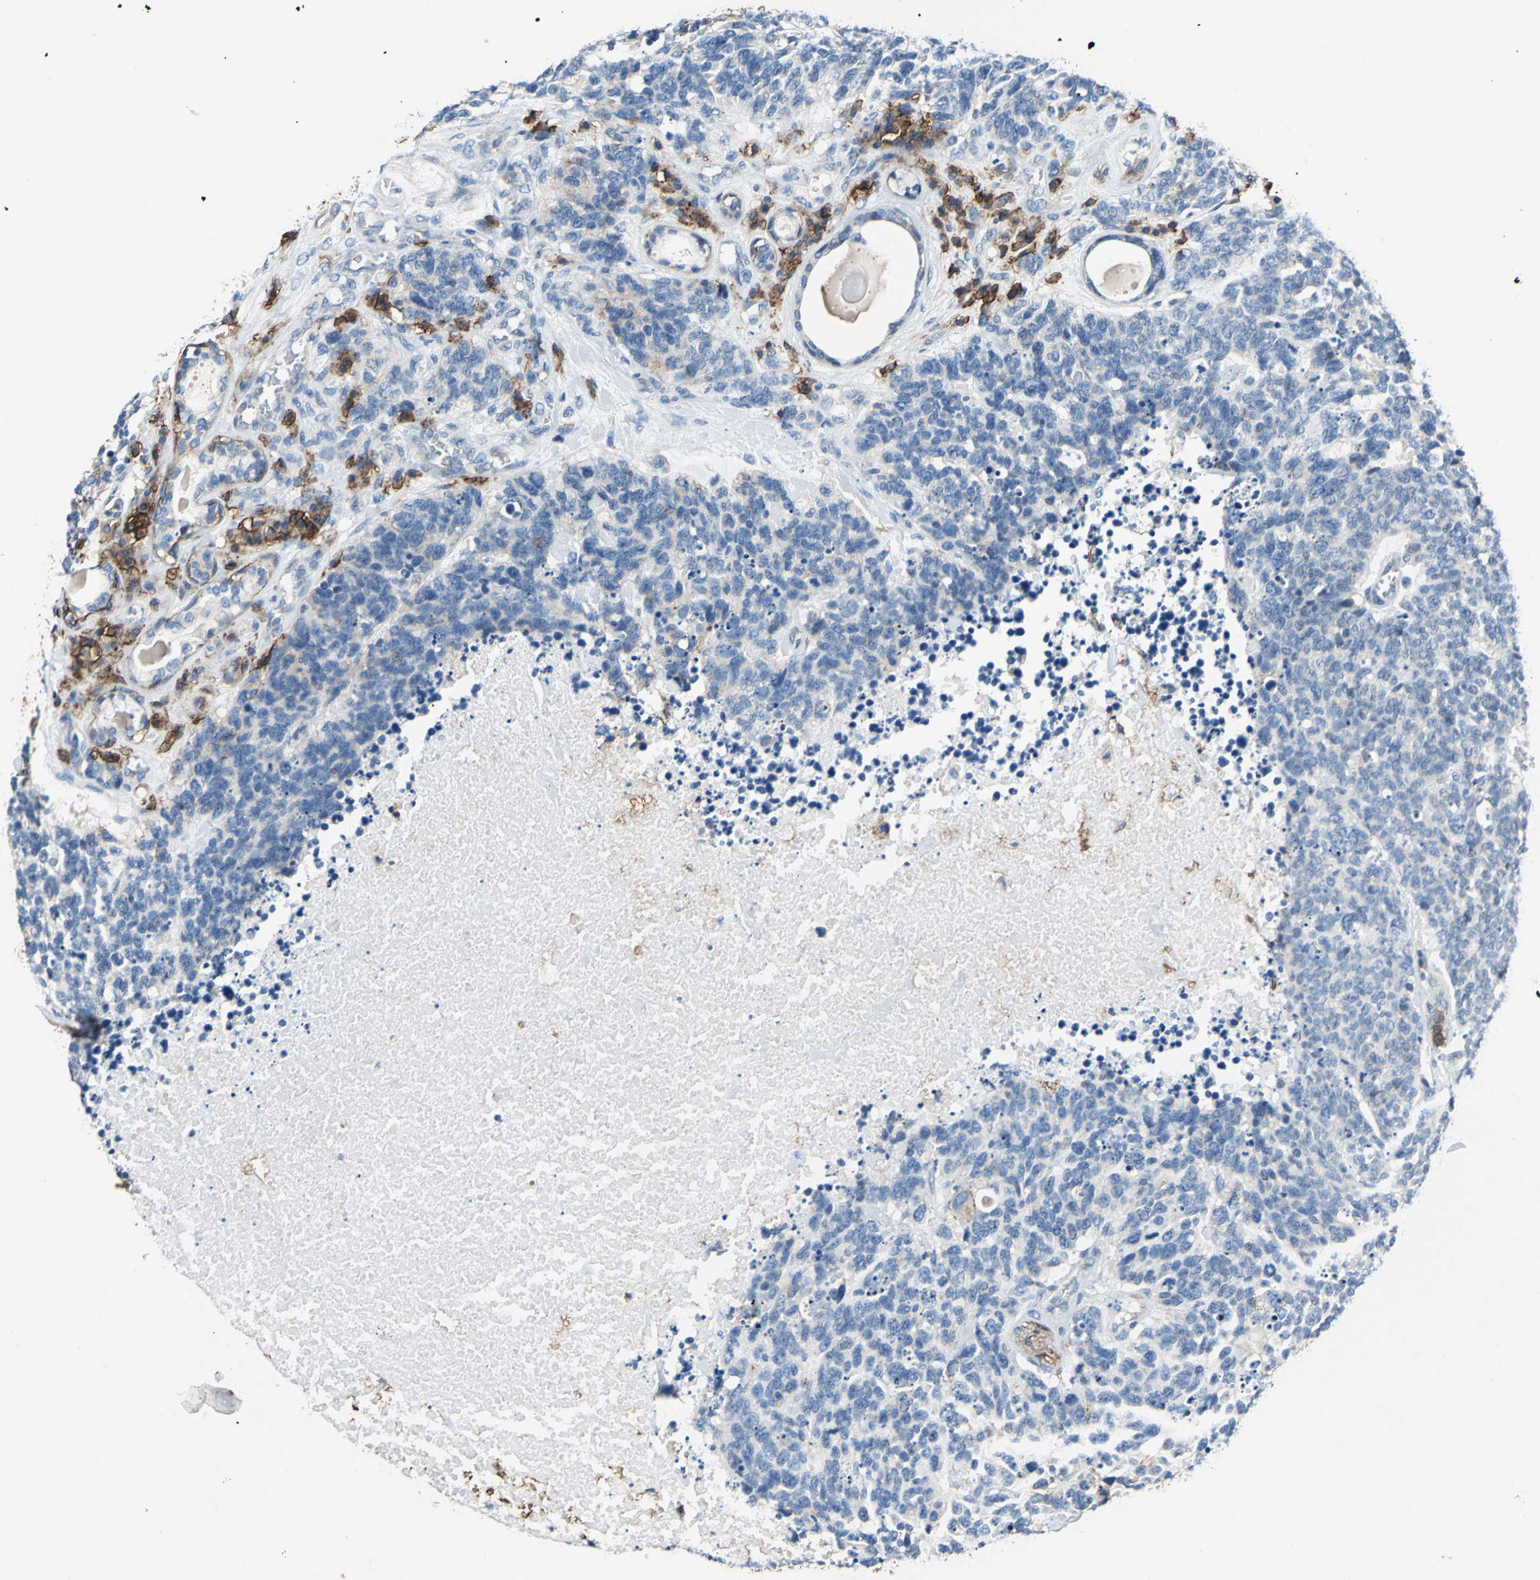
{"staining": {"intensity": "negative", "quantity": "none", "location": "none"}, "tissue": "lung cancer", "cell_type": "Tumor cells", "image_type": "cancer", "snomed": [{"axis": "morphology", "description": "Neoplasm, malignant, NOS"}, {"axis": "topography", "description": "Lung"}], "caption": "Malignant neoplasm (lung) was stained to show a protein in brown. There is no significant positivity in tumor cells.", "gene": "CD44", "patient": {"sex": "female", "age": 58}}